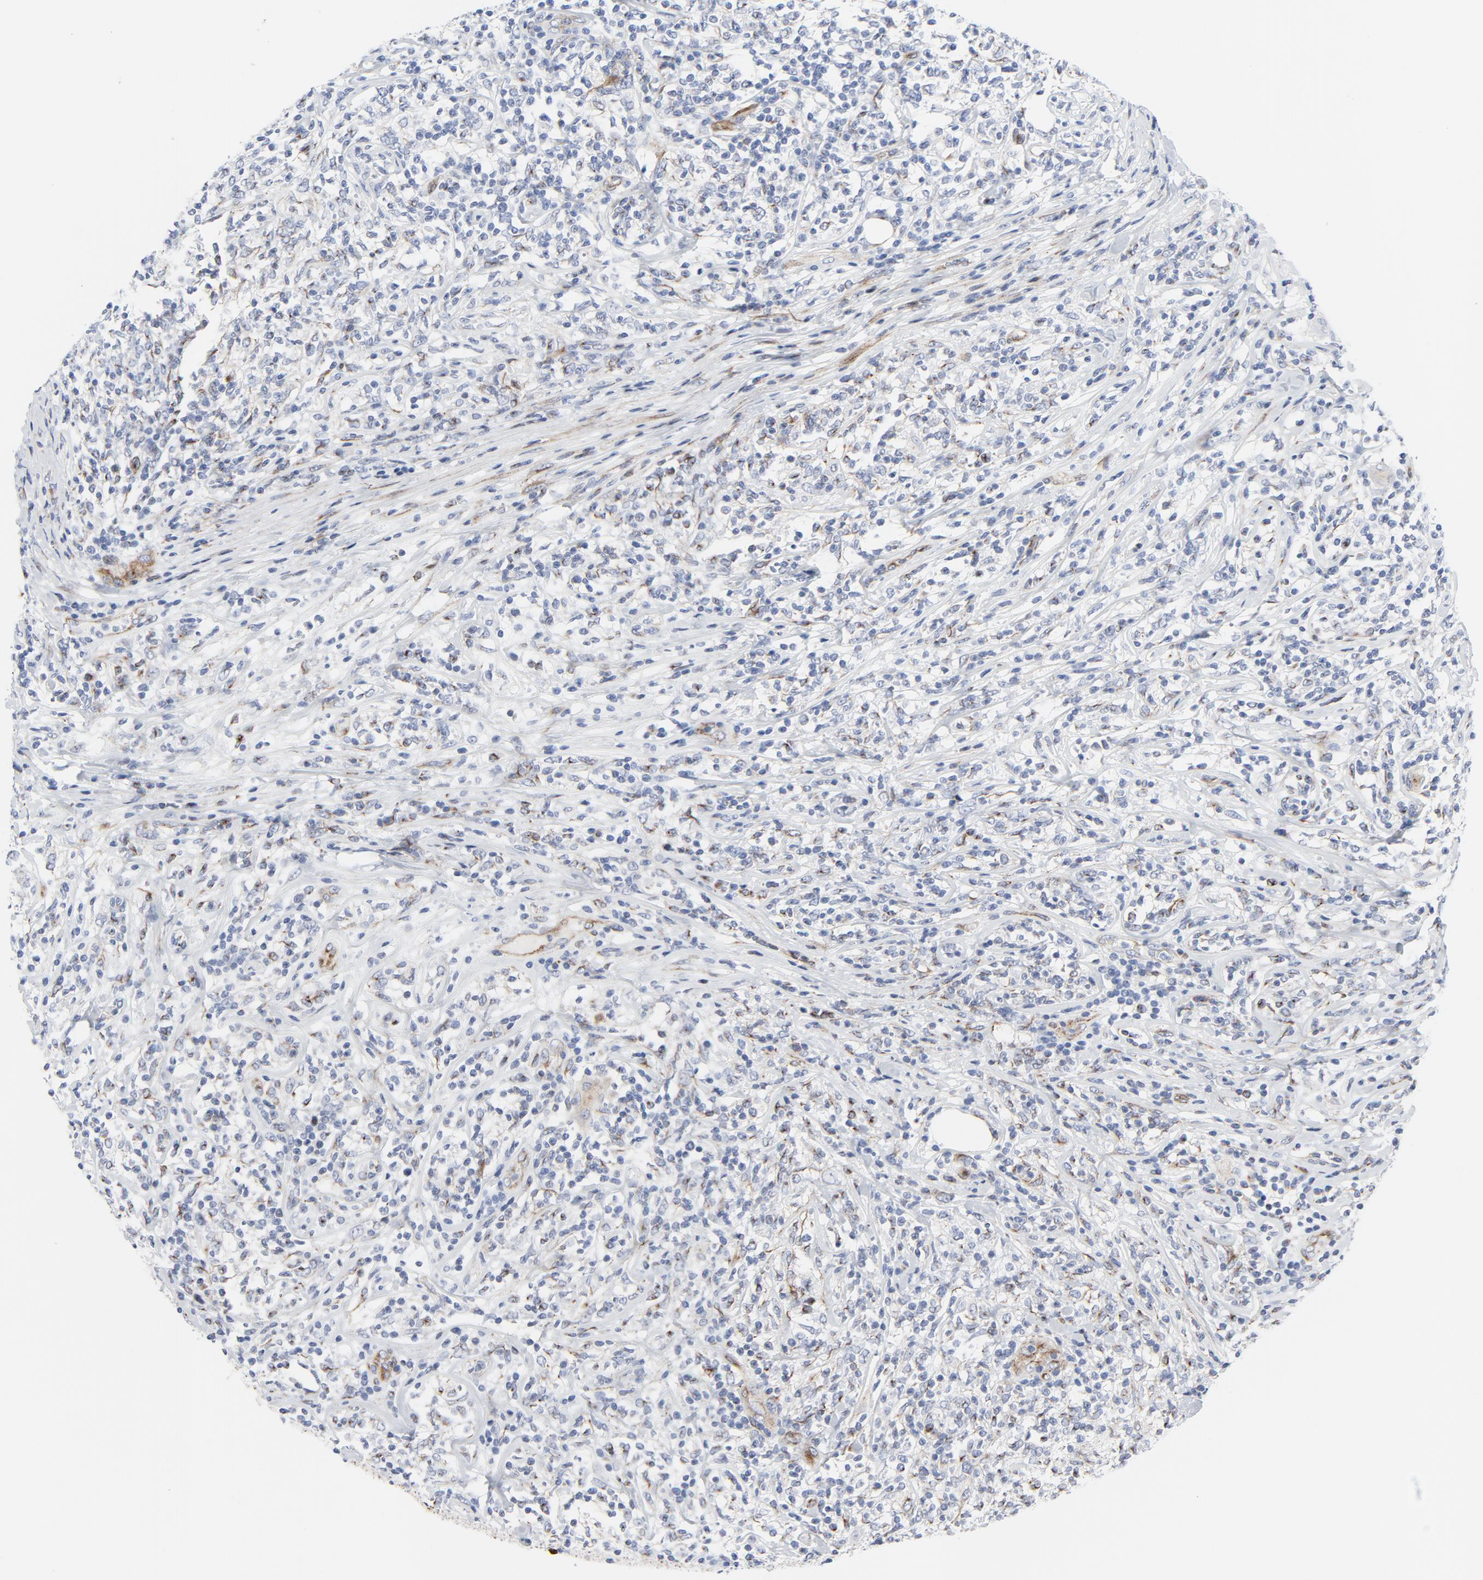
{"staining": {"intensity": "negative", "quantity": "none", "location": "none"}, "tissue": "lymphoma", "cell_type": "Tumor cells", "image_type": "cancer", "snomed": [{"axis": "morphology", "description": "Malignant lymphoma, non-Hodgkin's type, High grade"}, {"axis": "topography", "description": "Lymph node"}], "caption": "IHC histopathology image of human malignant lymphoma, non-Hodgkin's type (high-grade) stained for a protein (brown), which exhibits no expression in tumor cells.", "gene": "TUBB1", "patient": {"sex": "female", "age": 84}}